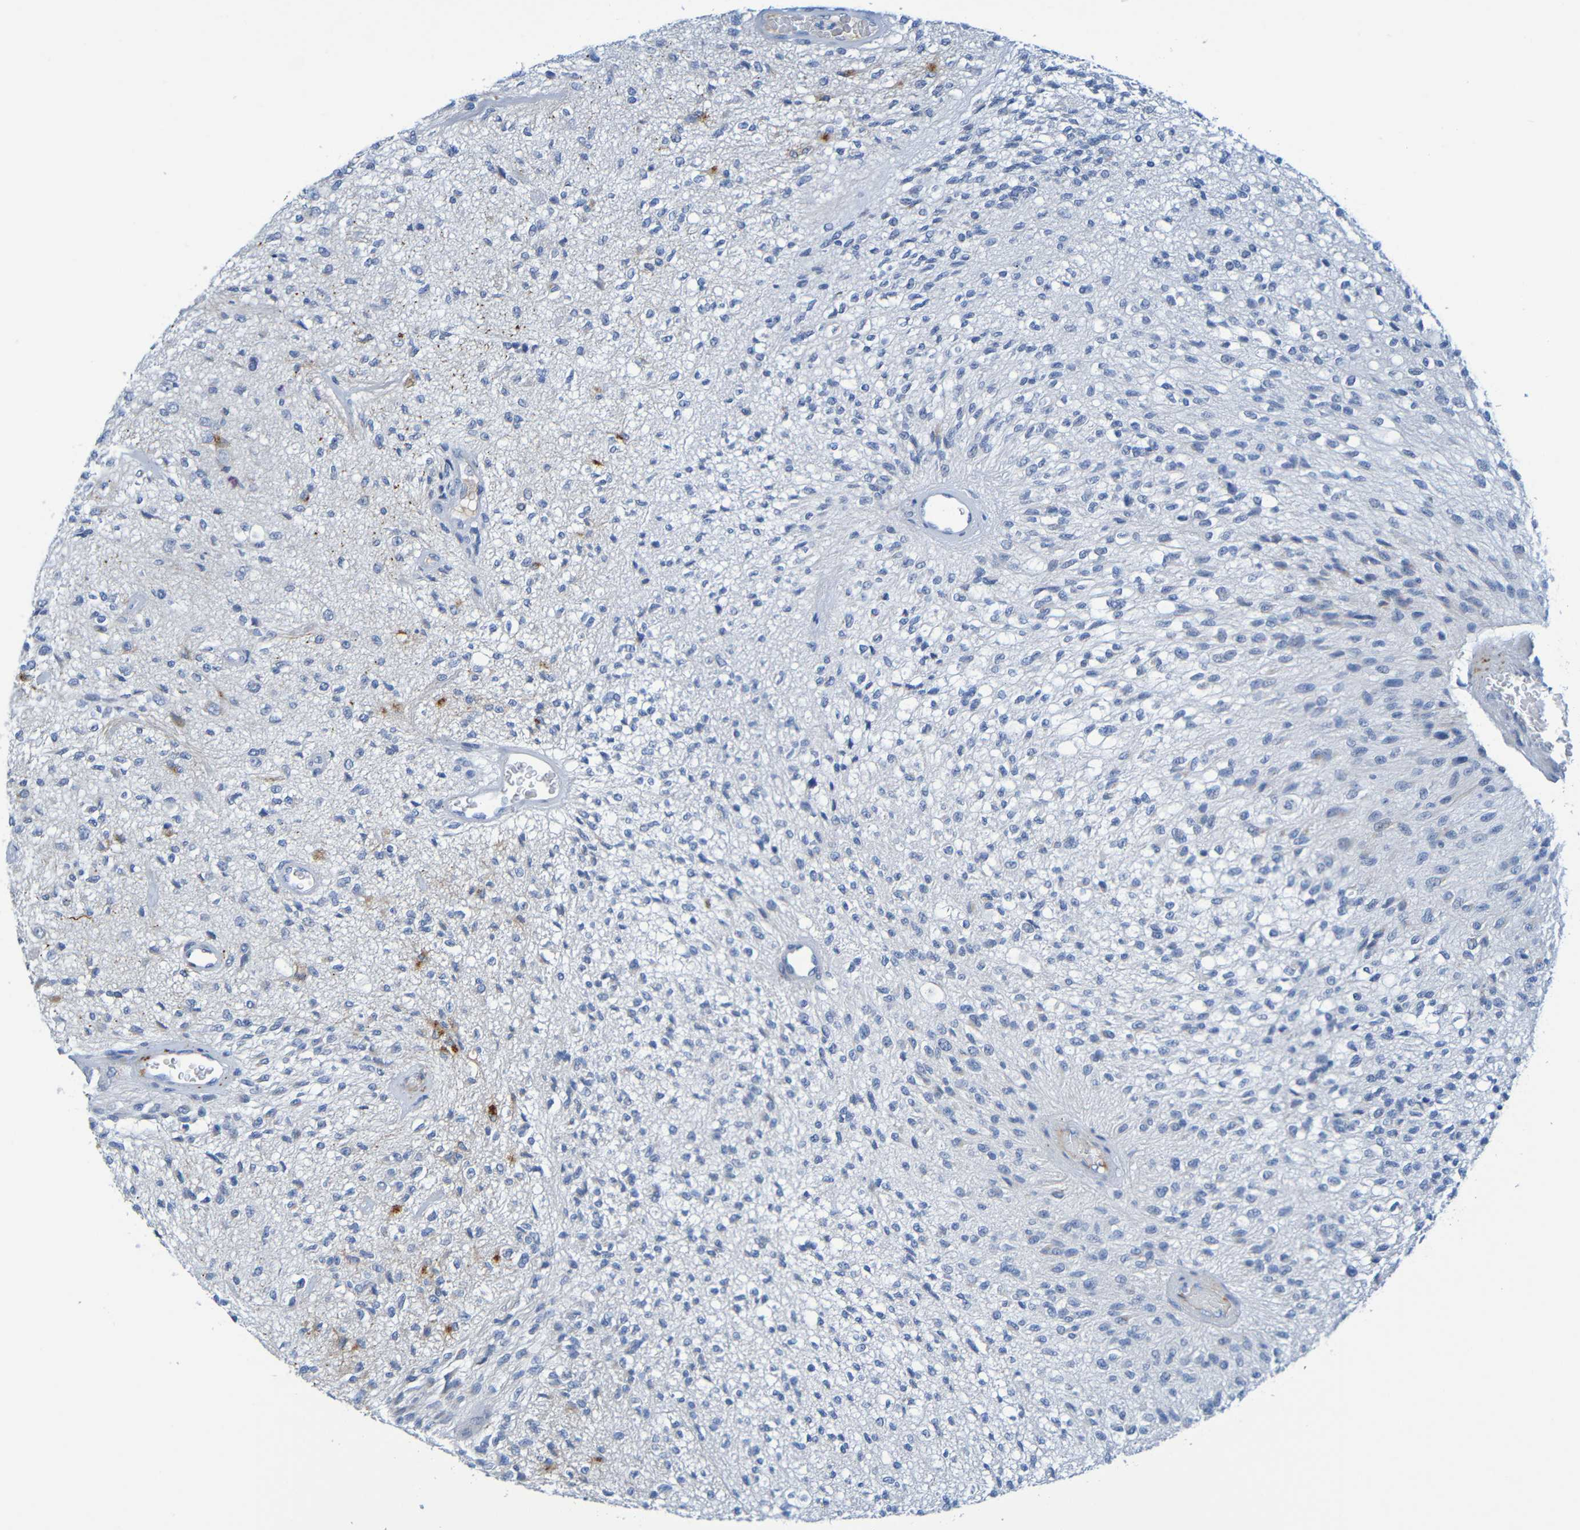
{"staining": {"intensity": "strong", "quantity": "25%-75%", "location": "cytoplasmic/membranous"}, "tissue": "glioma", "cell_type": "Tumor cells", "image_type": "cancer", "snomed": [{"axis": "morphology", "description": "Normal tissue, NOS"}, {"axis": "morphology", "description": "Glioma, malignant, High grade"}, {"axis": "topography", "description": "Cerebral cortex"}], "caption": "An image showing strong cytoplasmic/membranous expression in approximately 25%-75% of tumor cells in malignant glioma (high-grade), as visualized by brown immunohistochemical staining.", "gene": "IL10", "patient": {"sex": "male", "age": 77}}